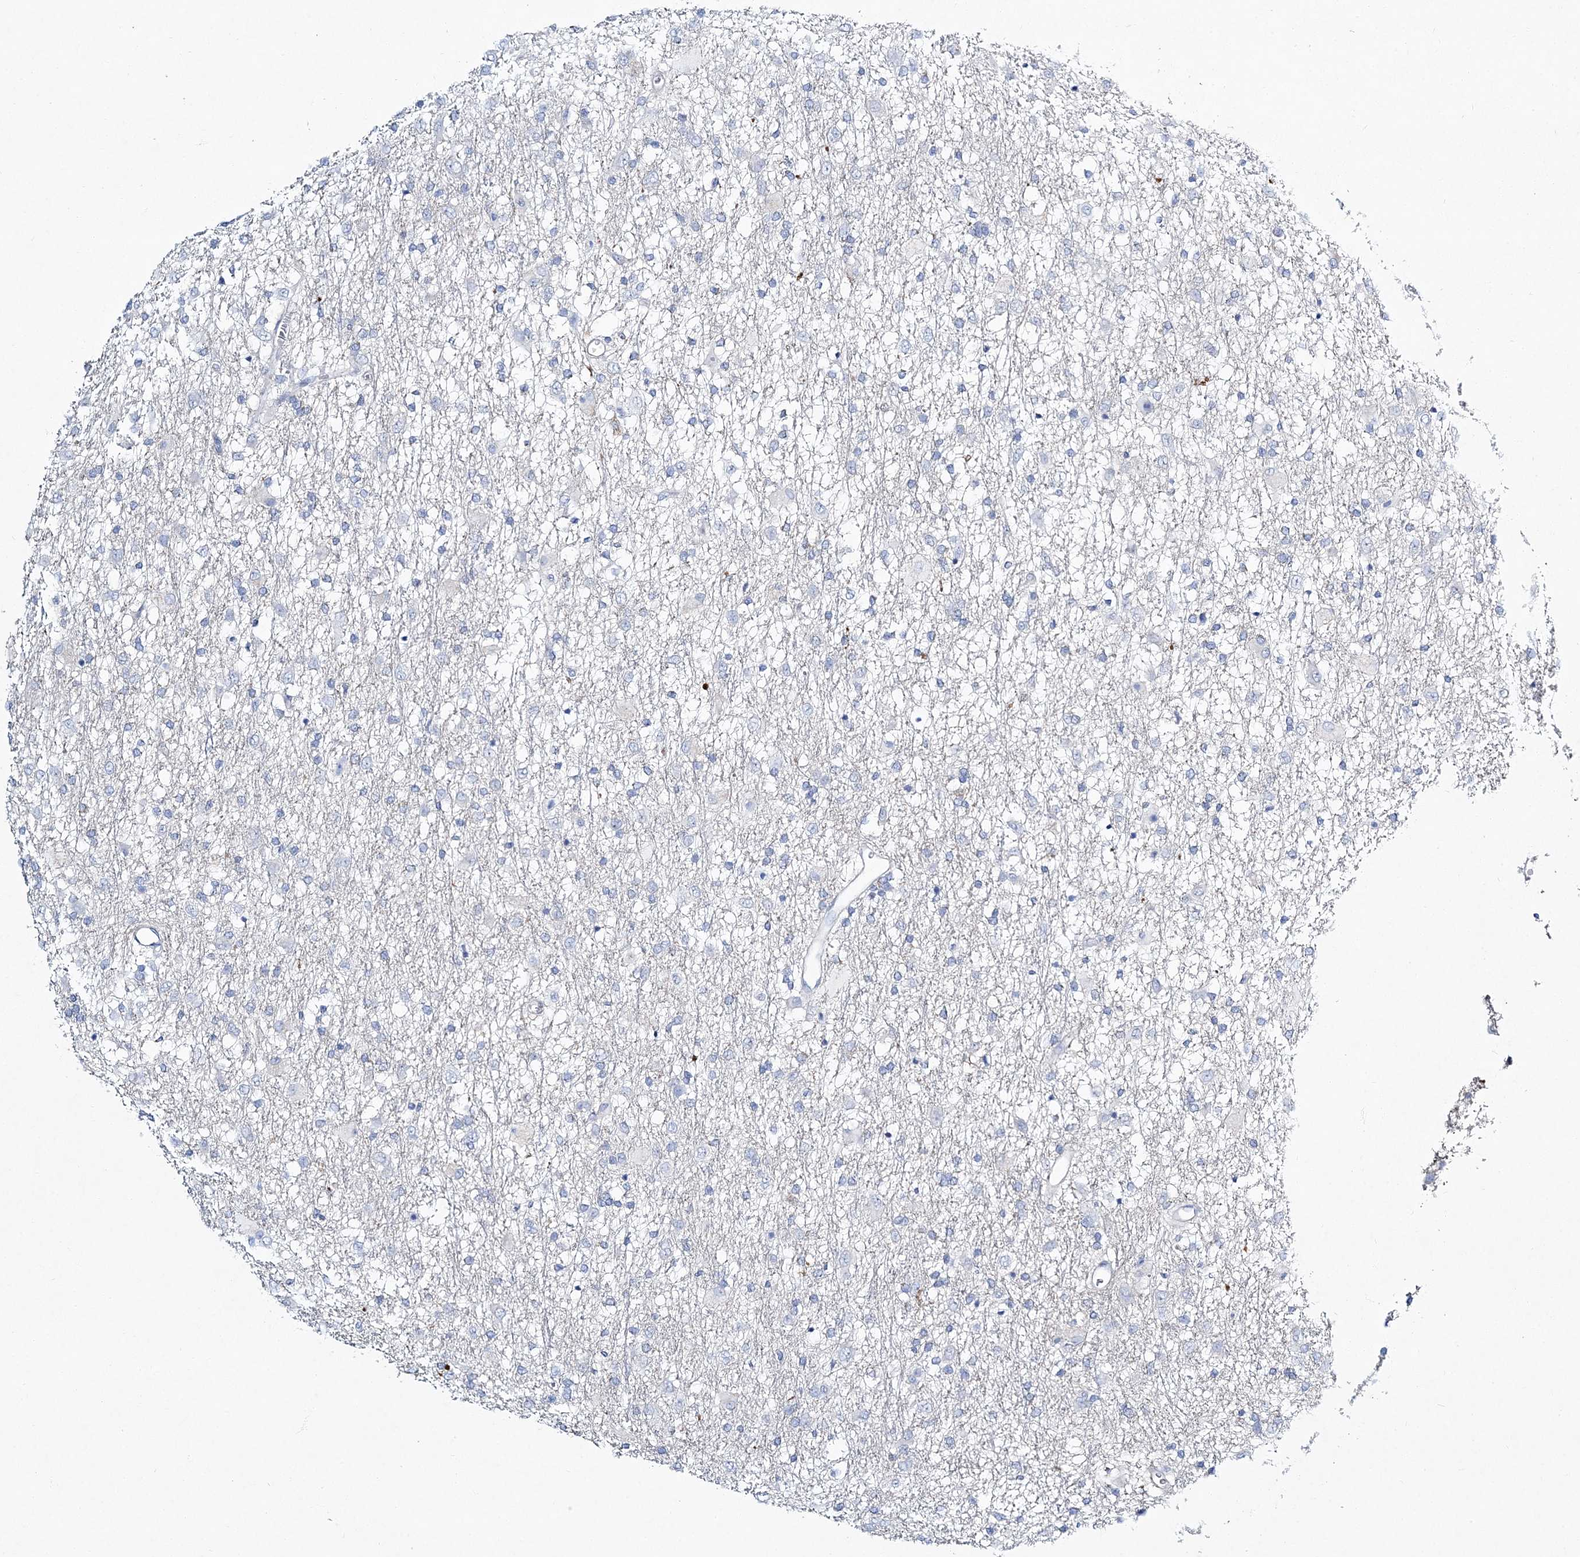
{"staining": {"intensity": "negative", "quantity": "none", "location": "none"}, "tissue": "glioma", "cell_type": "Tumor cells", "image_type": "cancer", "snomed": [{"axis": "morphology", "description": "Glioma, malignant, Low grade"}, {"axis": "topography", "description": "Brain"}], "caption": "DAB (3,3'-diaminobenzidine) immunohistochemical staining of malignant glioma (low-grade) displays no significant staining in tumor cells.", "gene": "ADGRL1", "patient": {"sex": "male", "age": 65}}